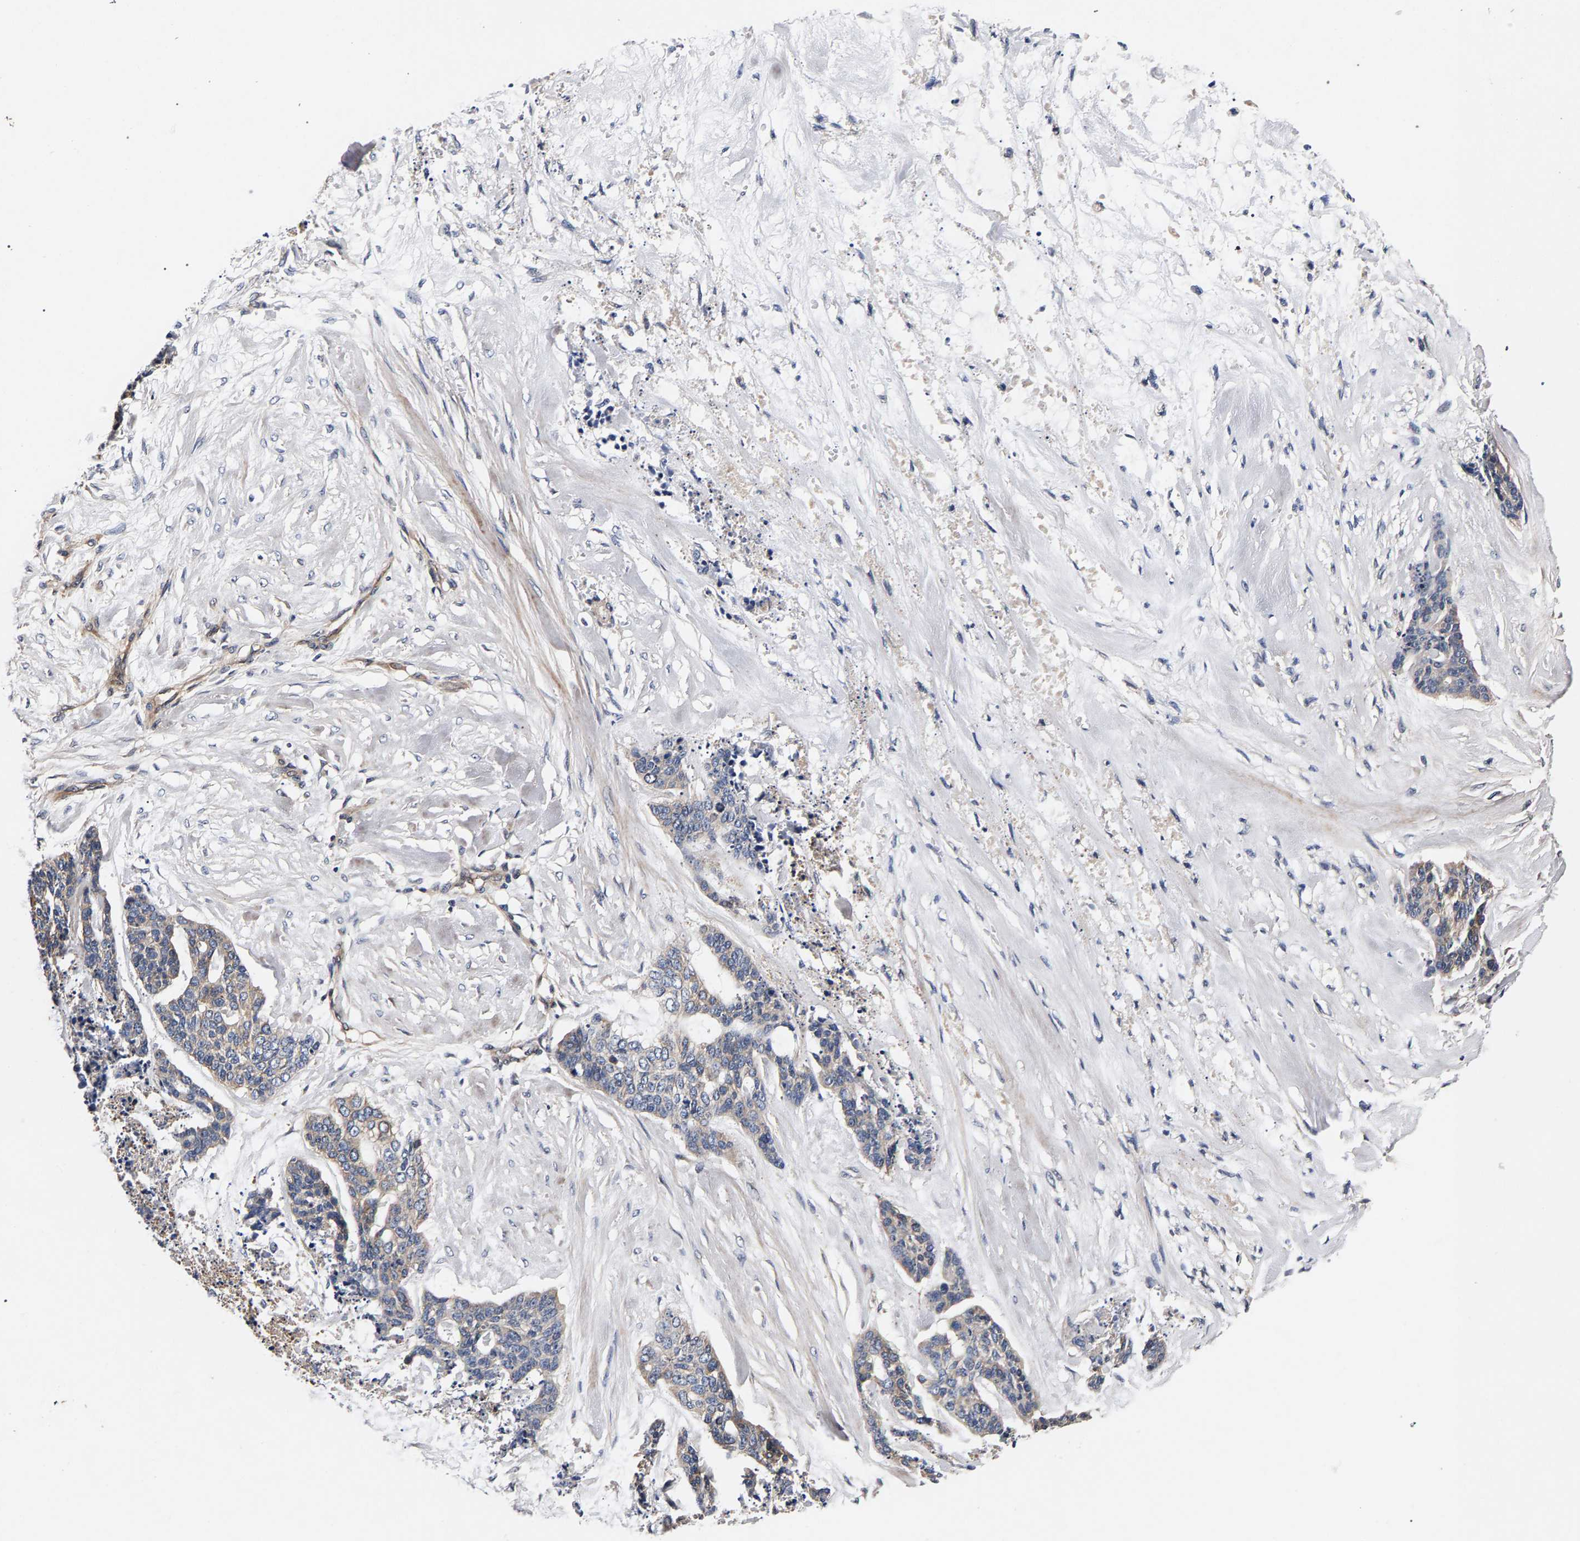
{"staining": {"intensity": "weak", "quantity": "<25%", "location": "cytoplasmic/membranous"}, "tissue": "skin cancer", "cell_type": "Tumor cells", "image_type": "cancer", "snomed": [{"axis": "morphology", "description": "Basal cell carcinoma"}, {"axis": "topography", "description": "Skin"}], "caption": "Photomicrograph shows no protein expression in tumor cells of skin cancer tissue.", "gene": "MARCHF7", "patient": {"sex": "female", "age": 64}}